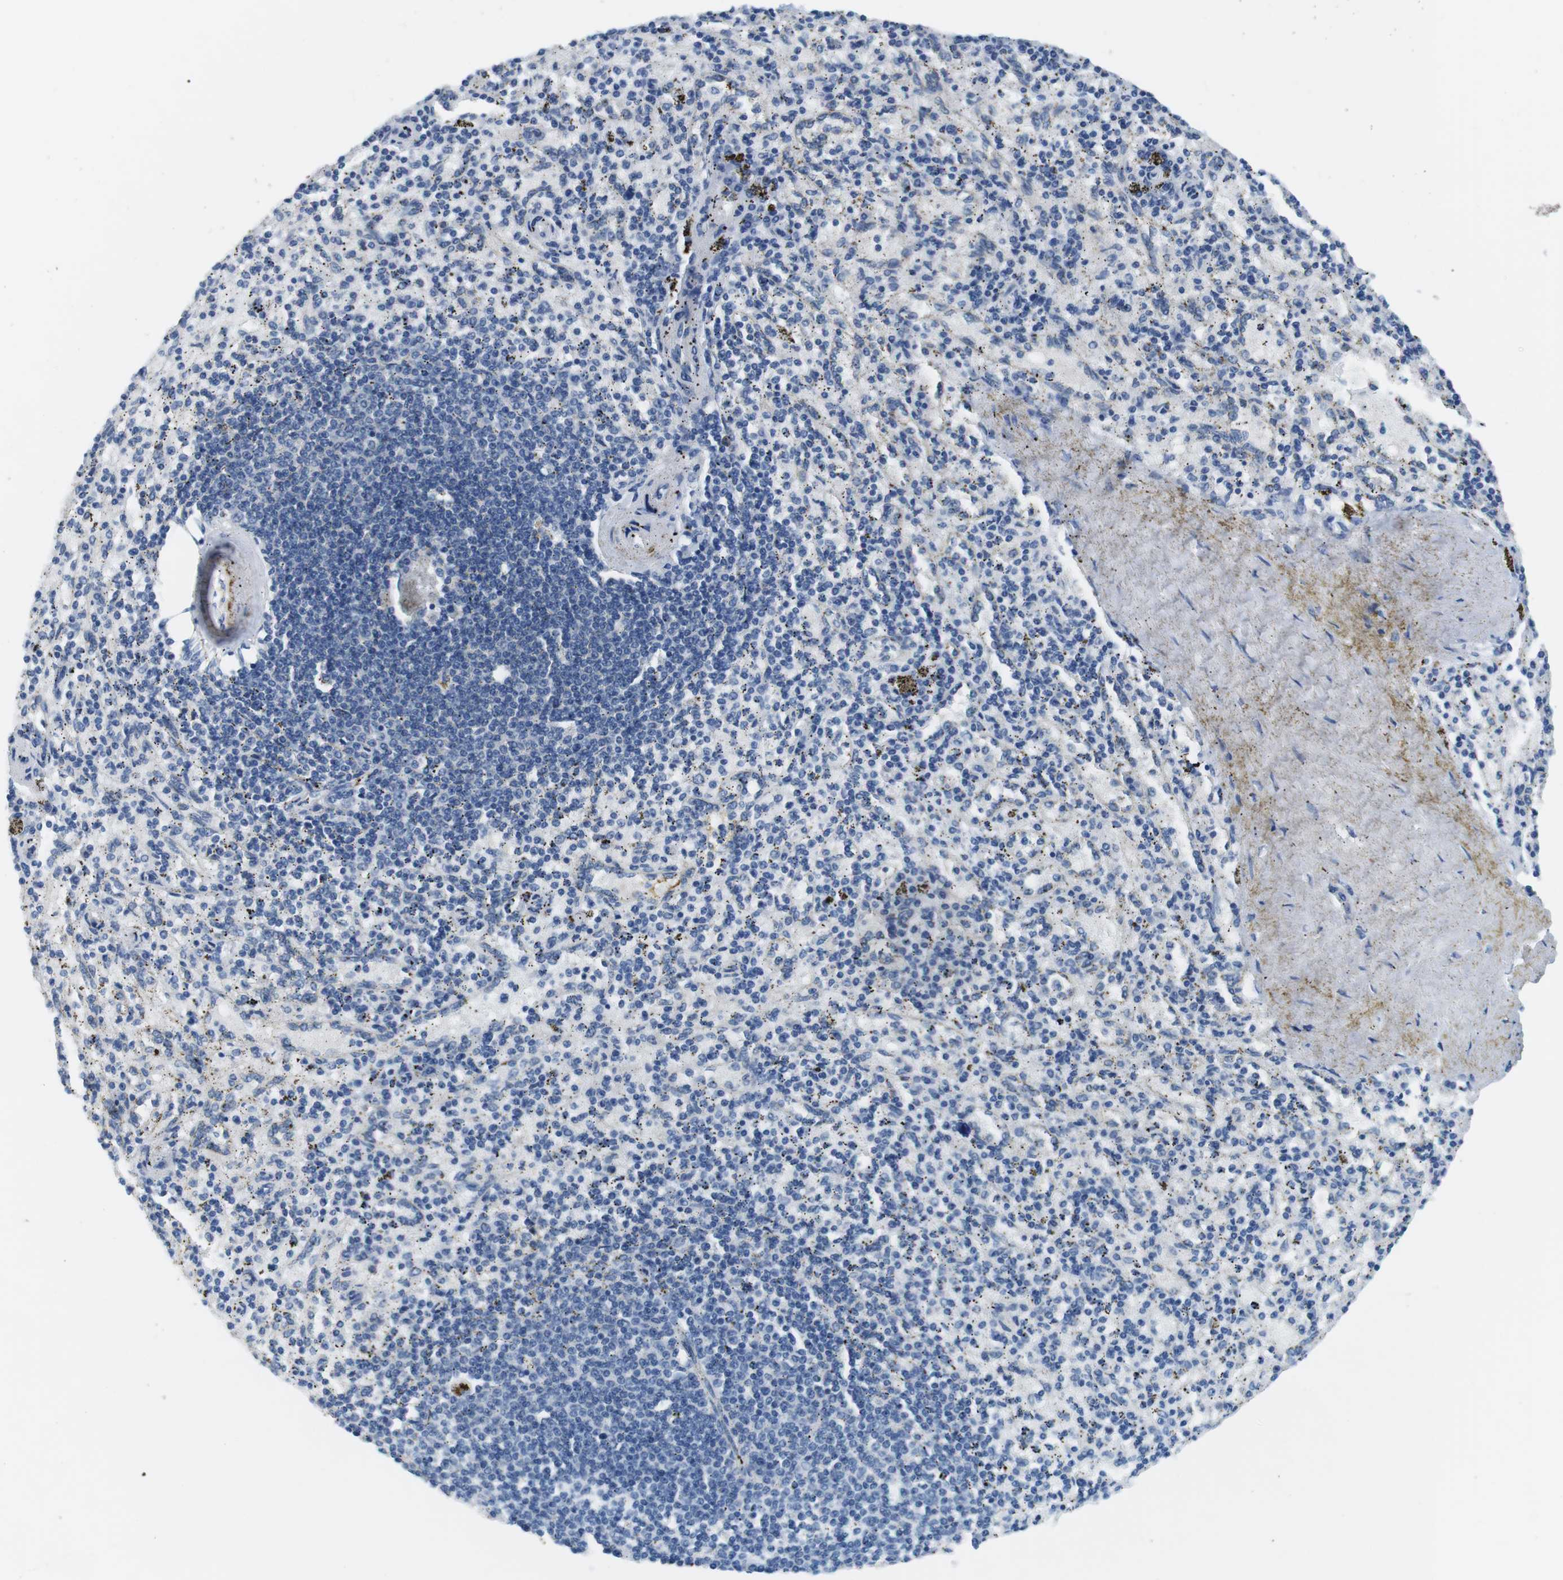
{"staining": {"intensity": "negative", "quantity": "none", "location": "none"}, "tissue": "spleen", "cell_type": "Cells in red pulp", "image_type": "normal", "snomed": [{"axis": "morphology", "description": "Normal tissue, NOS"}, {"axis": "topography", "description": "Spleen"}], "caption": "Protein analysis of normal spleen reveals no significant staining in cells in red pulp.", "gene": "SLC6A6", "patient": {"sex": "female", "age": 43}}